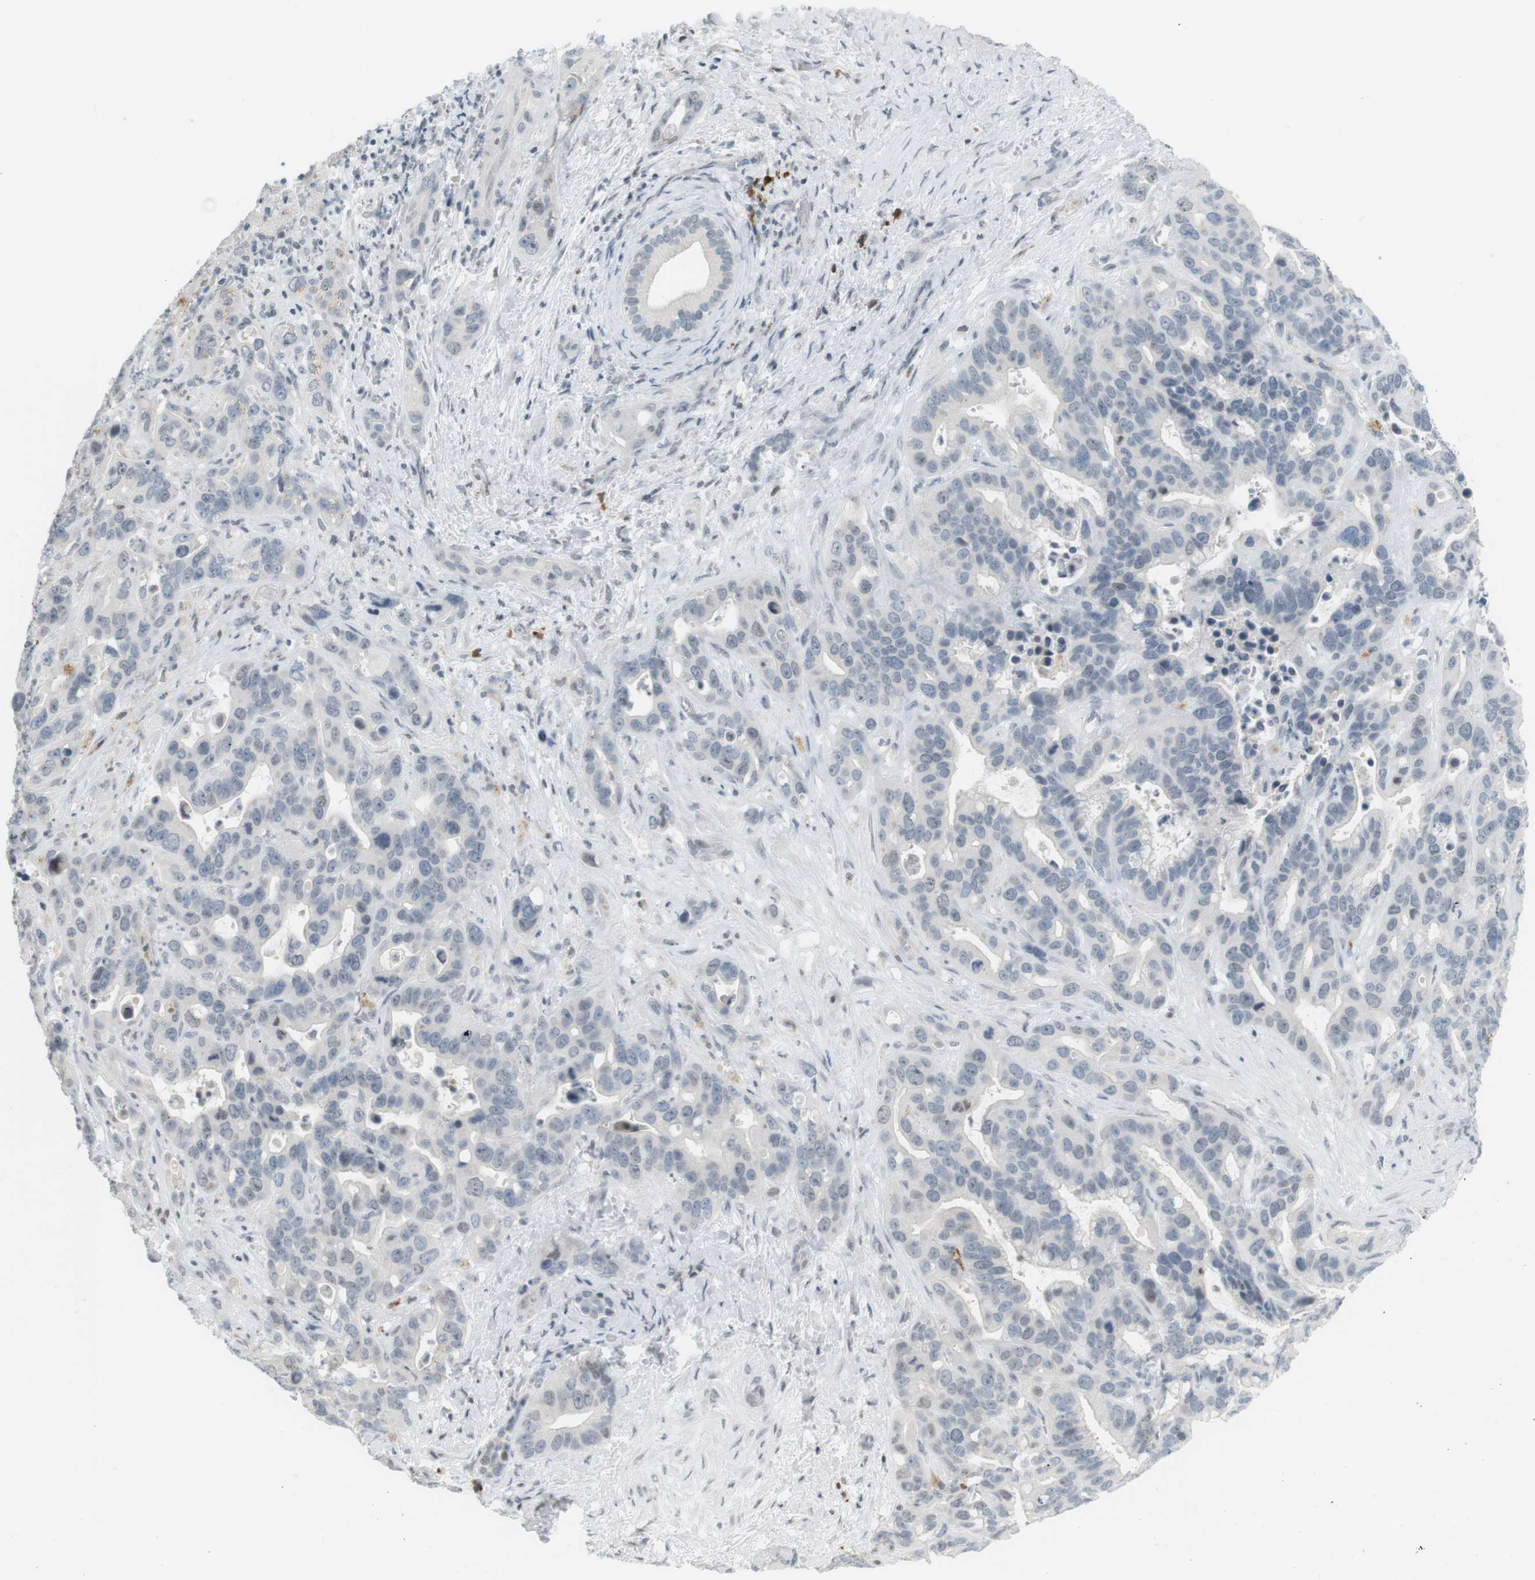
{"staining": {"intensity": "weak", "quantity": "<25%", "location": "nuclear"}, "tissue": "liver cancer", "cell_type": "Tumor cells", "image_type": "cancer", "snomed": [{"axis": "morphology", "description": "Cholangiocarcinoma"}, {"axis": "topography", "description": "Liver"}], "caption": "Tumor cells are negative for brown protein staining in liver cholangiocarcinoma. Brightfield microscopy of immunohistochemistry (IHC) stained with DAB (brown) and hematoxylin (blue), captured at high magnification.", "gene": "DMC1", "patient": {"sex": "female", "age": 65}}